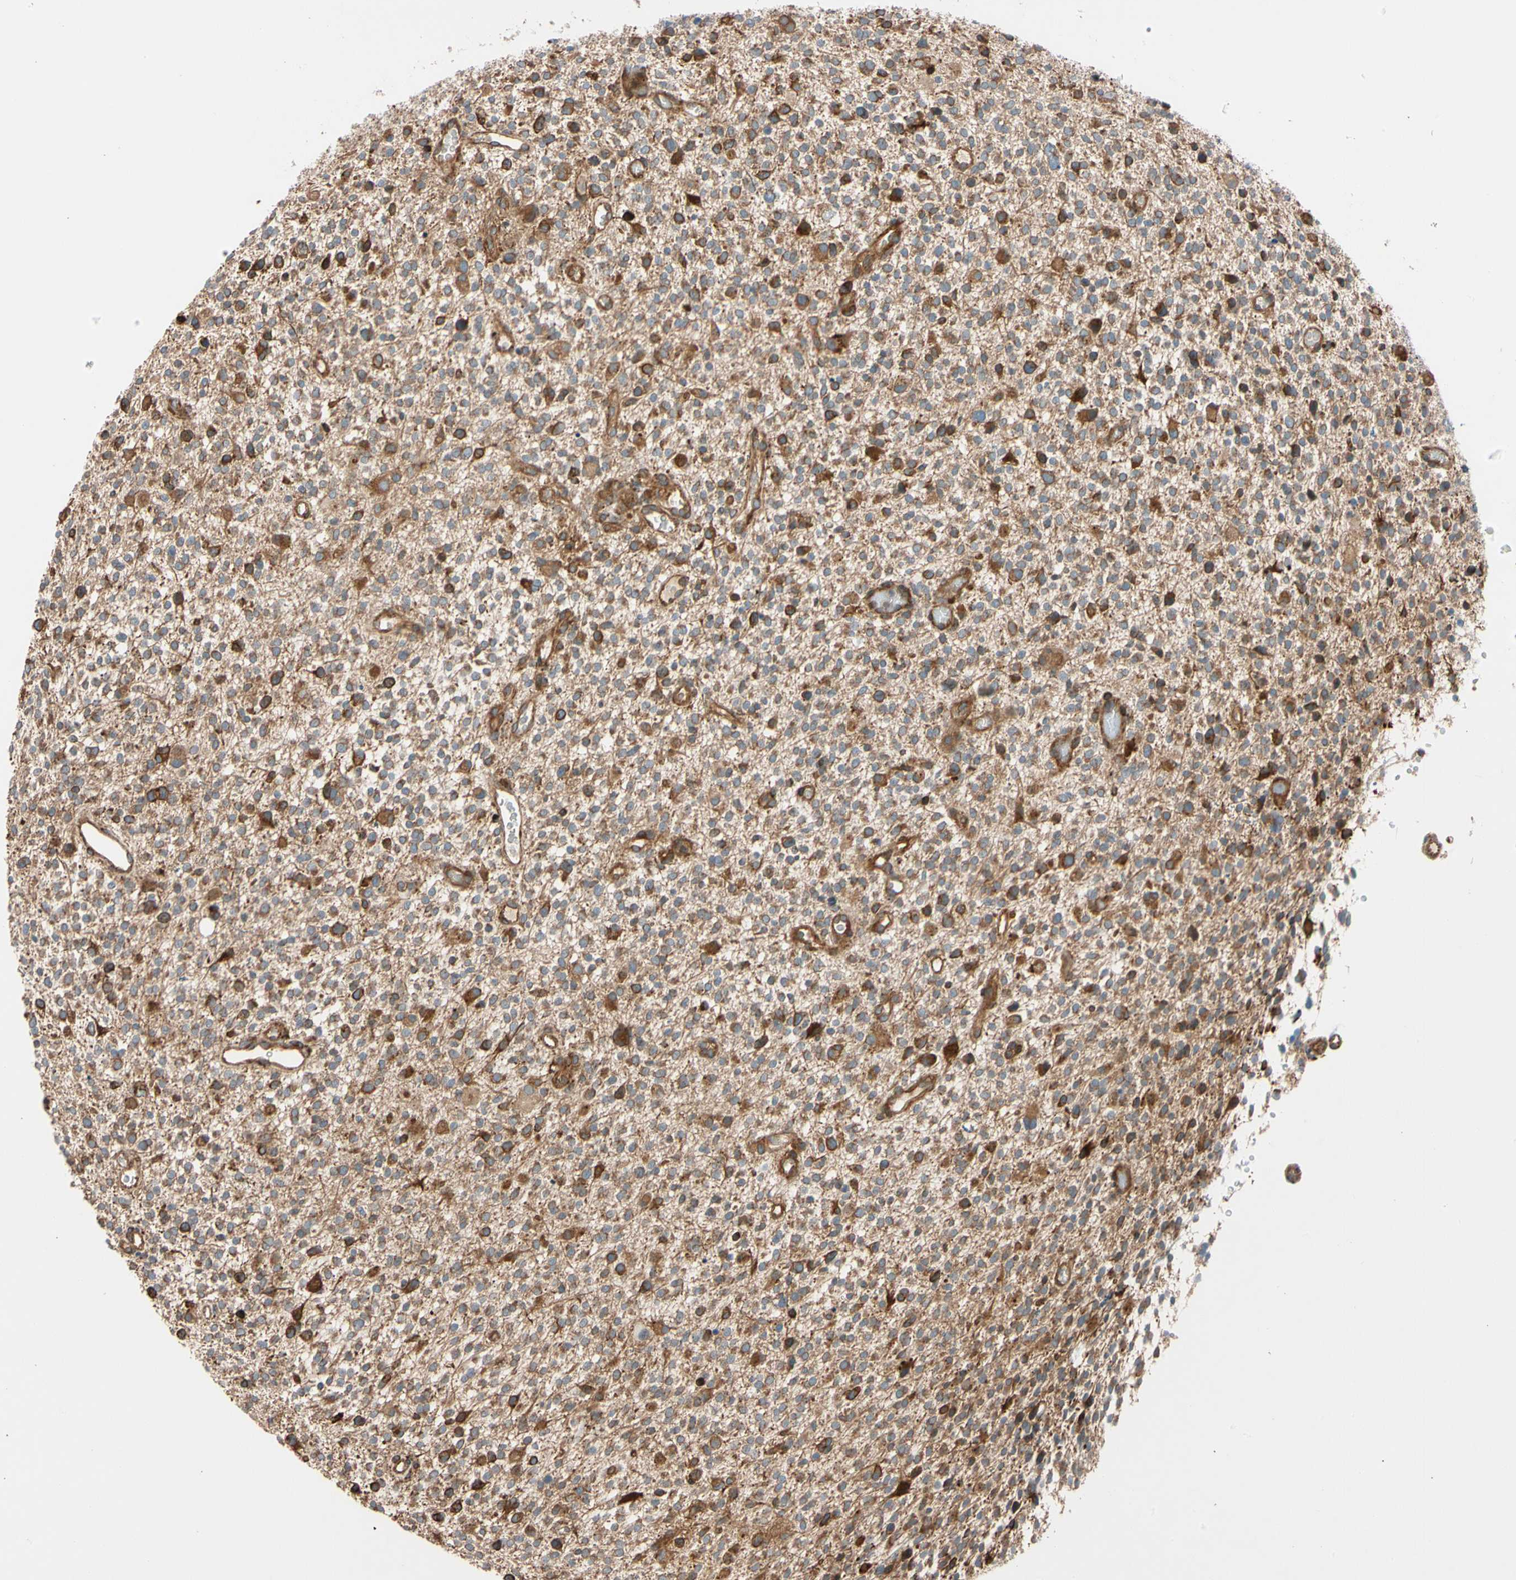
{"staining": {"intensity": "moderate", "quantity": ">75%", "location": "cytoplasmic/membranous"}, "tissue": "glioma", "cell_type": "Tumor cells", "image_type": "cancer", "snomed": [{"axis": "morphology", "description": "Glioma, malignant, High grade"}, {"axis": "topography", "description": "Brain"}], "caption": "High-power microscopy captured an immunohistochemistry micrograph of malignant high-grade glioma, revealing moderate cytoplasmic/membranous positivity in approximately >75% of tumor cells. (Brightfield microscopy of DAB IHC at high magnification).", "gene": "PHYH", "patient": {"sex": "male", "age": 48}}